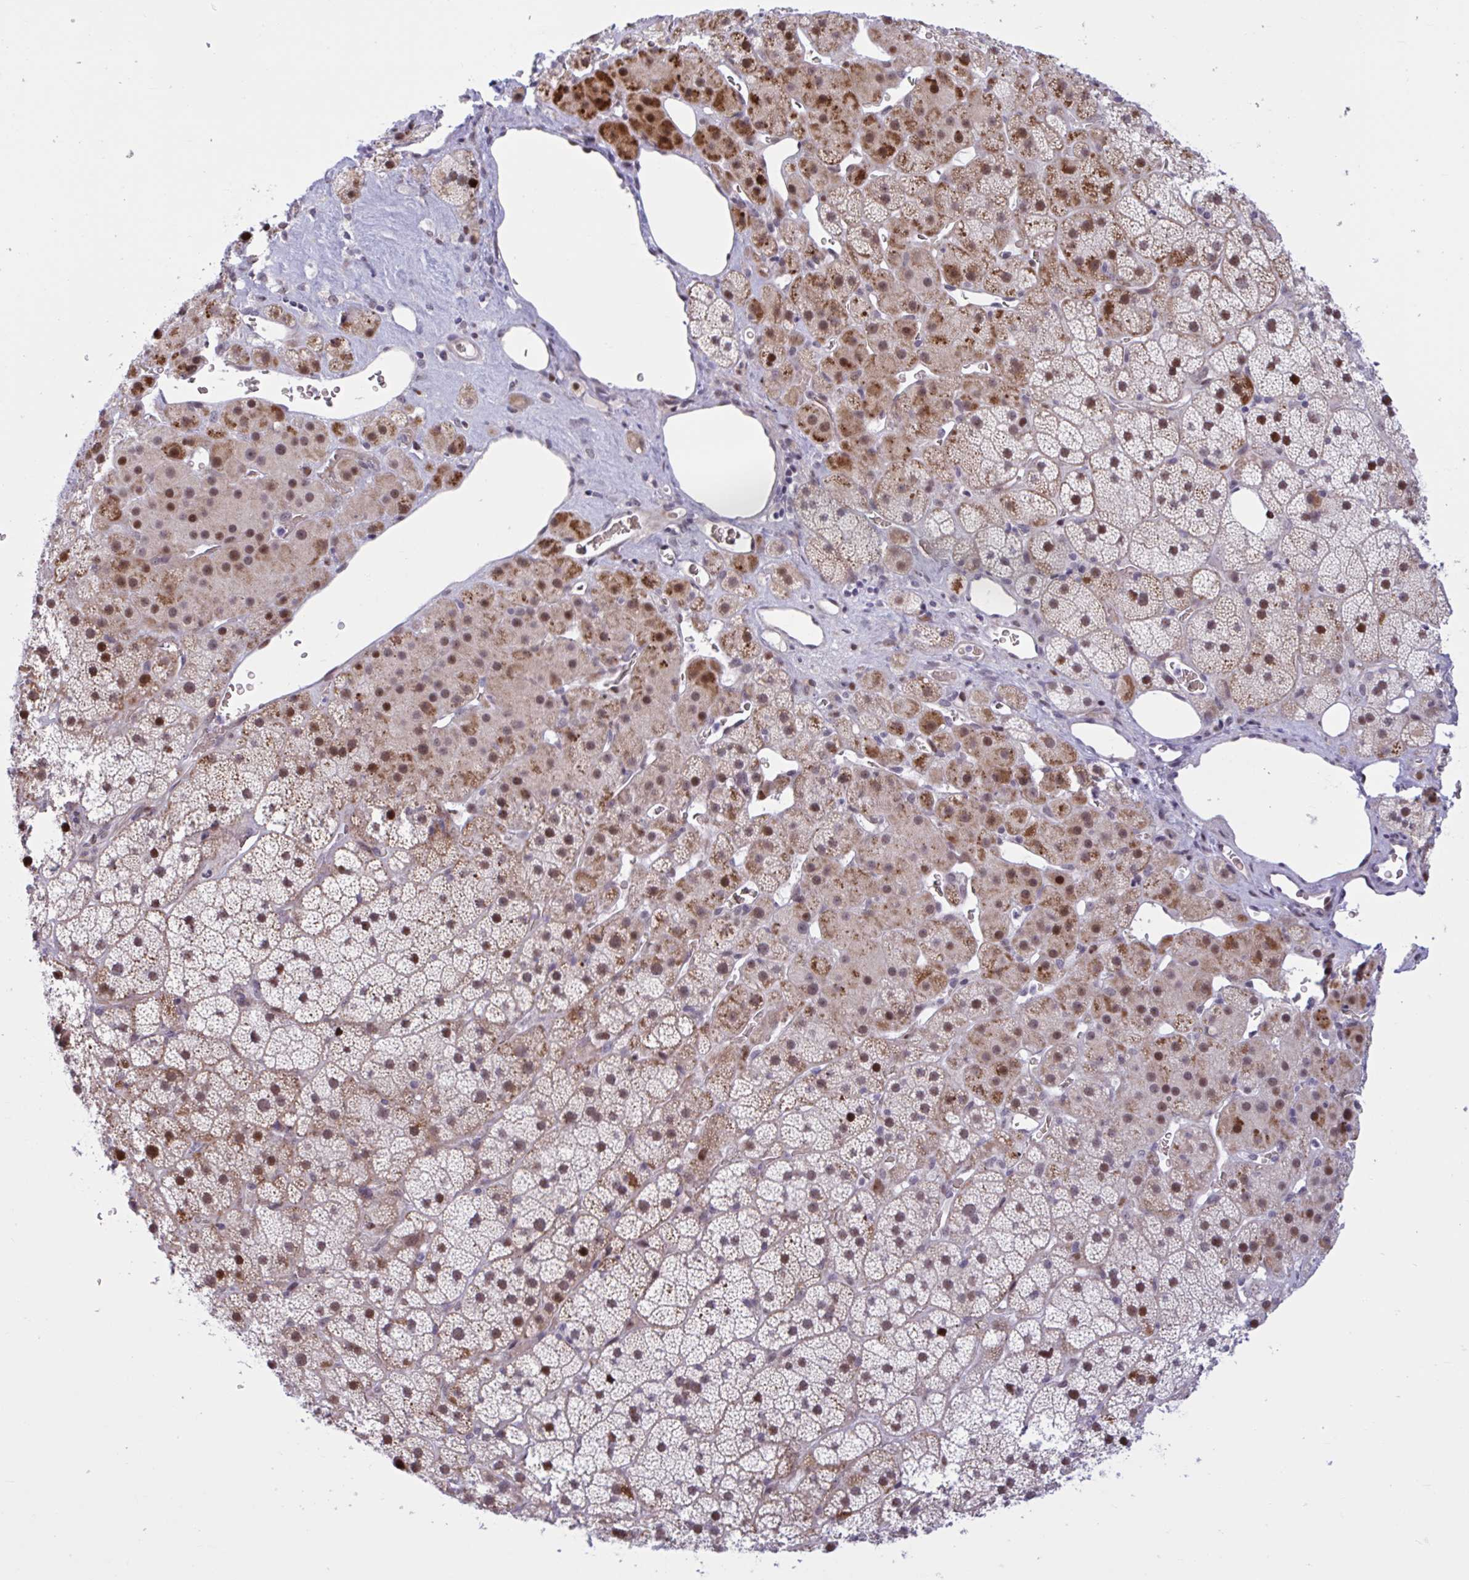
{"staining": {"intensity": "strong", "quantity": "25%-75%", "location": "cytoplasmic/membranous,nuclear"}, "tissue": "adrenal gland", "cell_type": "Glandular cells", "image_type": "normal", "snomed": [{"axis": "morphology", "description": "Normal tissue, NOS"}, {"axis": "topography", "description": "Adrenal gland"}], "caption": "Immunohistochemical staining of normal adrenal gland demonstrates strong cytoplasmic/membranous,nuclear protein staining in approximately 25%-75% of glandular cells. Using DAB (brown) and hematoxylin (blue) stains, captured at high magnification using brightfield microscopy.", "gene": "RBL1", "patient": {"sex": "male", "age": 57}}